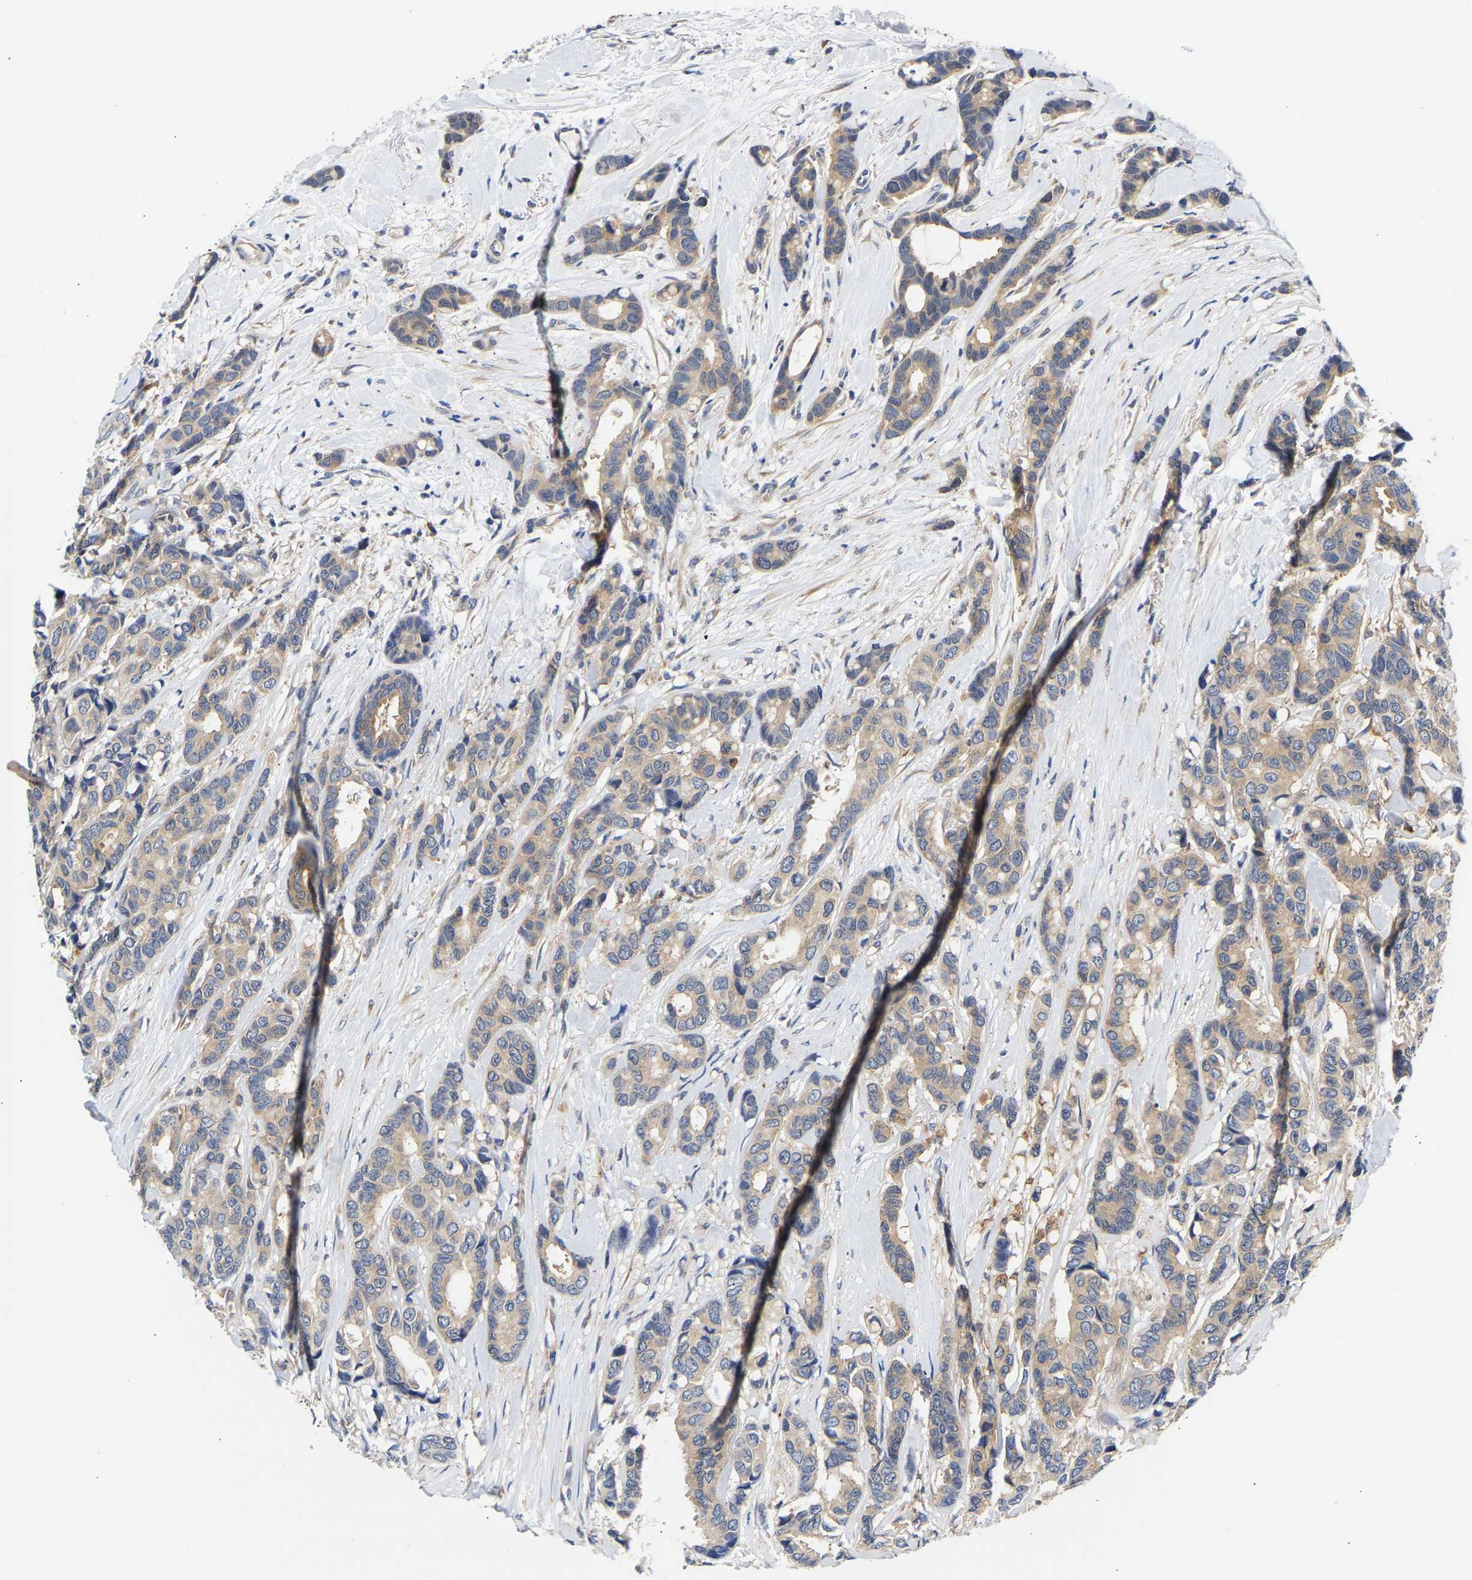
{"staining": {"intensity": "weak", "quantity": ">75%", "location": "cytoplasmic/membranous"}, "tissue": "breast cancer", "cell_type": "Tumor cells", "image_type": "cancer", "snomed": [{"axis": "morphology", "description": "Duct carcinoma"}, {"axis": "topography", "description": "Breast"}], "caption": "IHC (DAB) staining of human breast intraductal carcinoma demonstrates weak cytoplasmic/membranous protein expression in about >75% of tumor cells.", "gene": "CCDC6", "patient": {"sex": "female", "age": 87}}